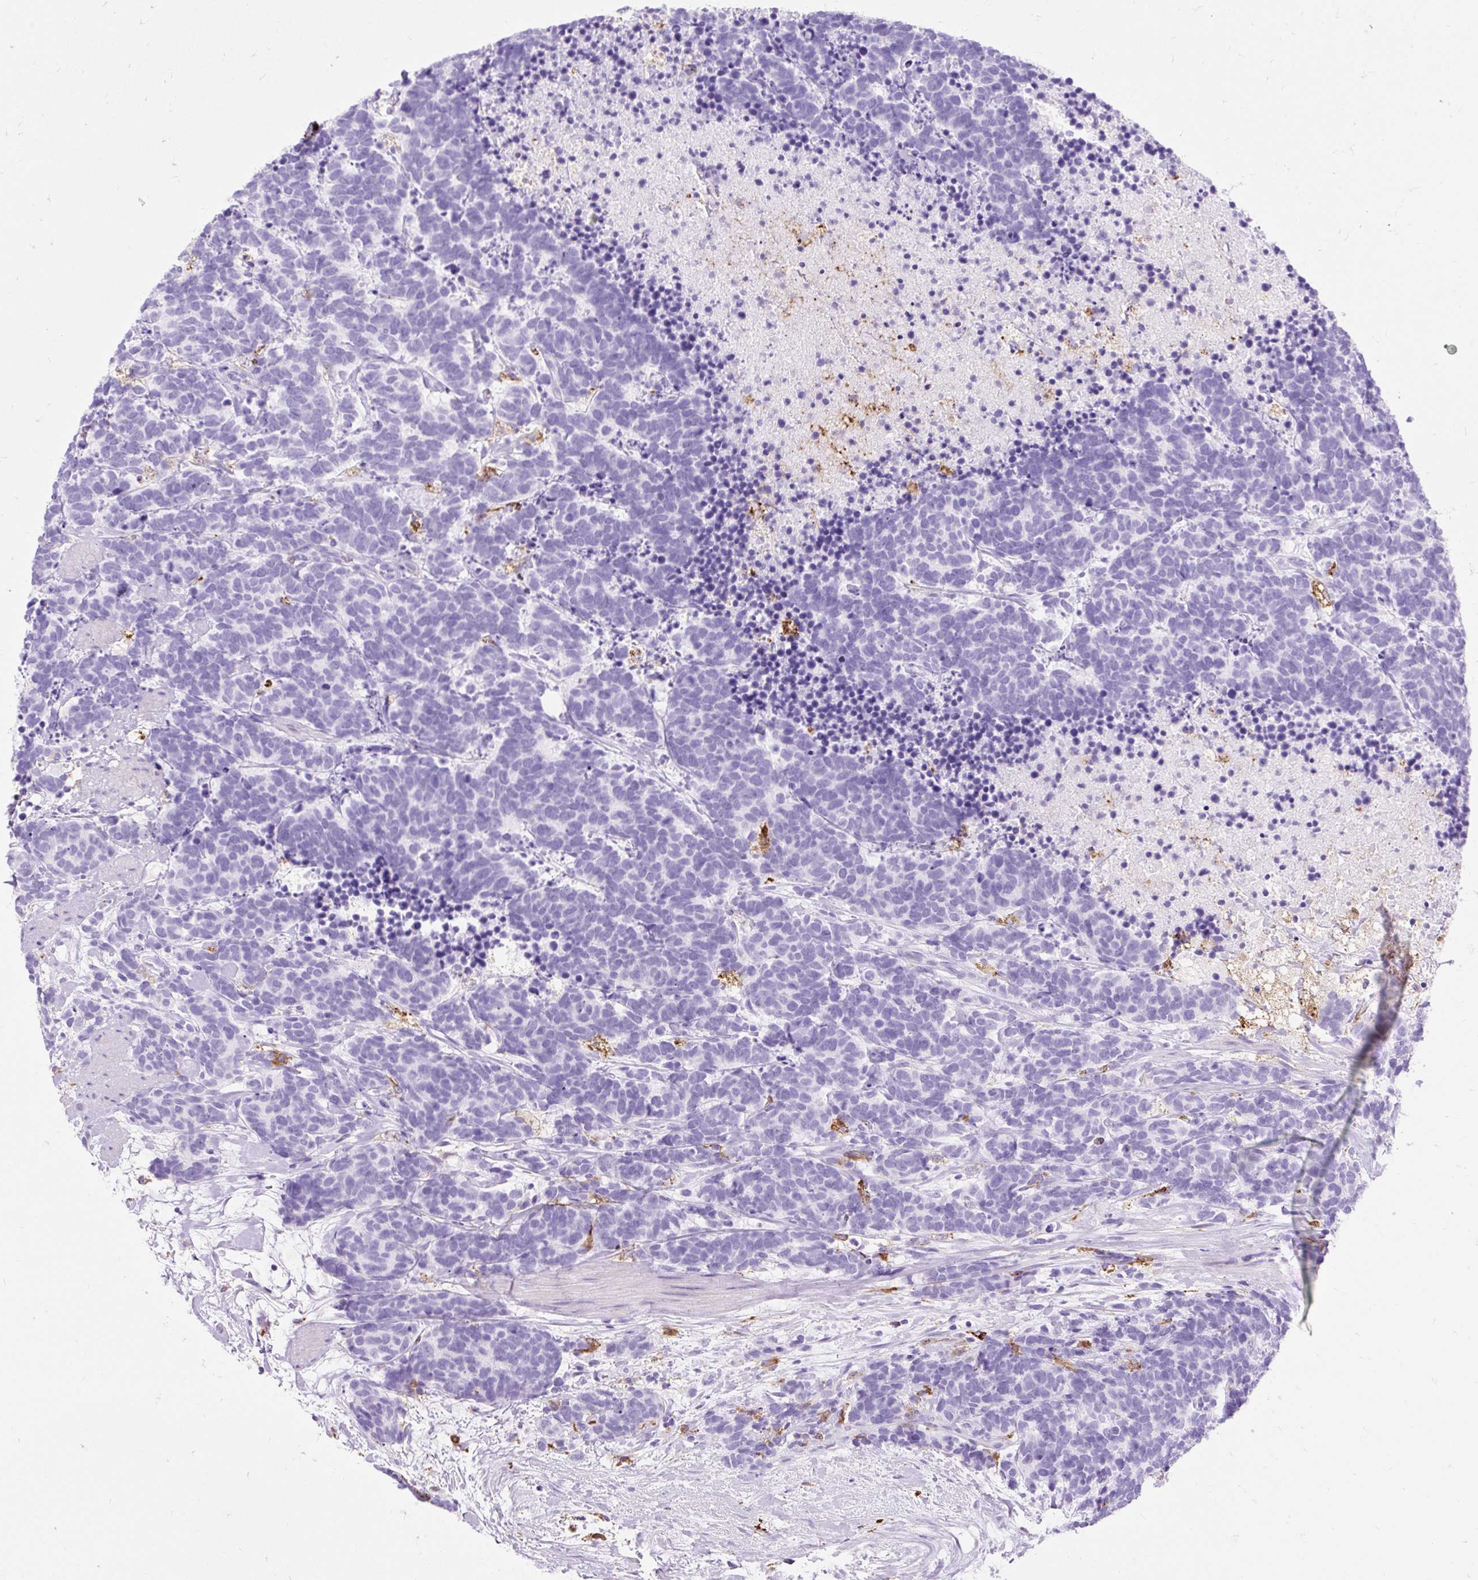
{"staining": {"intensity": "negative", "quantity": "none", "location": "none"}, "tissue": "carcinoid", "cell_type": "Tumor cells", "image_type": "cancer", "snomed": [{"axis": "morphology", "description": "Carcinoma, NOS"}, {"axis": "morphology", "description": "Carcinoid, malignant, NOS"}, {"axis": "topography", "description": "Prostate"}], "caption": "Histopathology image shows no significant protein expression in tumor cells of malignant carcinoid.", "gene": "HLA-DRA", "patient": {"sex": "male", "age": 57}}